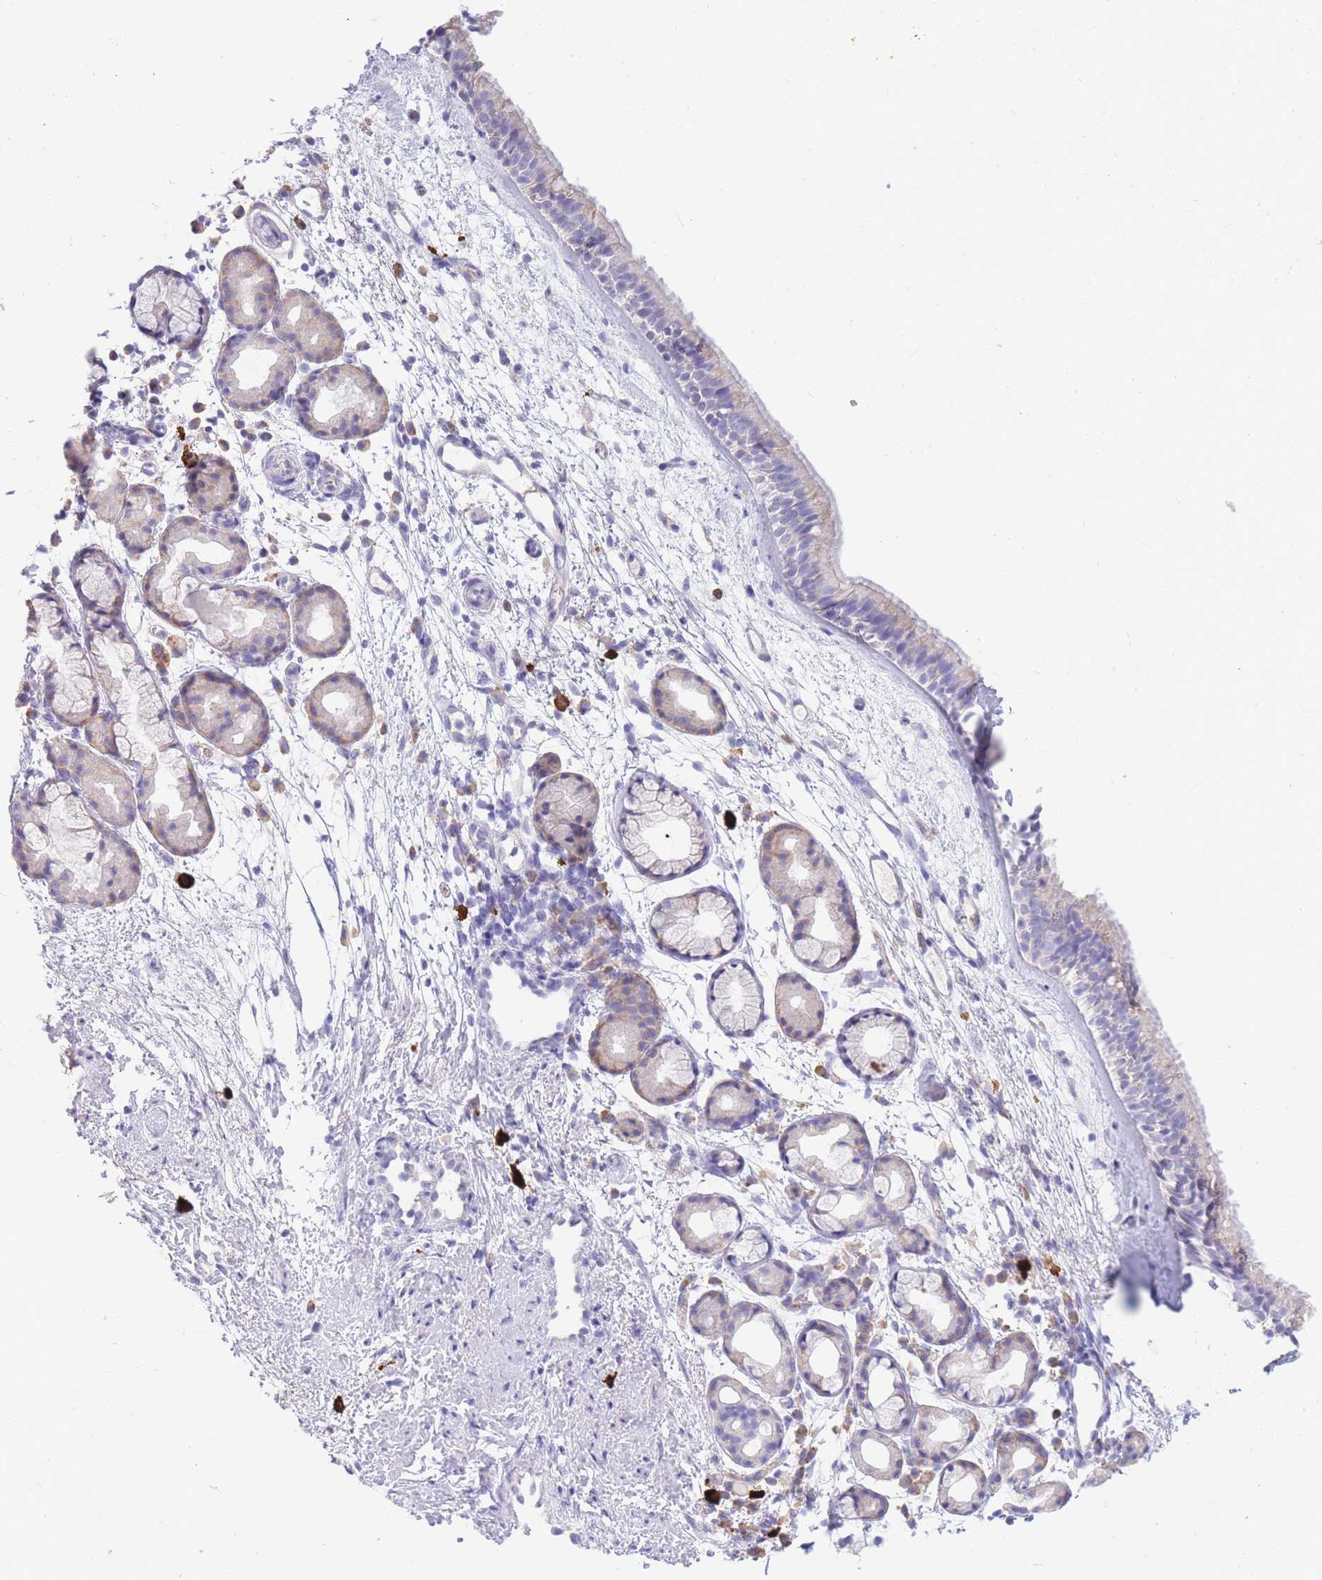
{"staining": {"intensity": "weak", "quantity": "<25%", "location": "cytoplasmic/membranous"}, "tissue": "nasopharynx", "cell_type": "Respiratory epithelial cells", "image_type": "normal", "snomed": [{"axis": "morphology", "description": "Normal tissue, NOS"}, {"axis": "topography", "description": "Nasopharynx"}], "caption": "Immunohistochemistry of benign human nasopharynx displays no staining in respiratory epithelial cells.", "gene": "TPSAB1", "patient": {"sex": "female", "age": 81}}